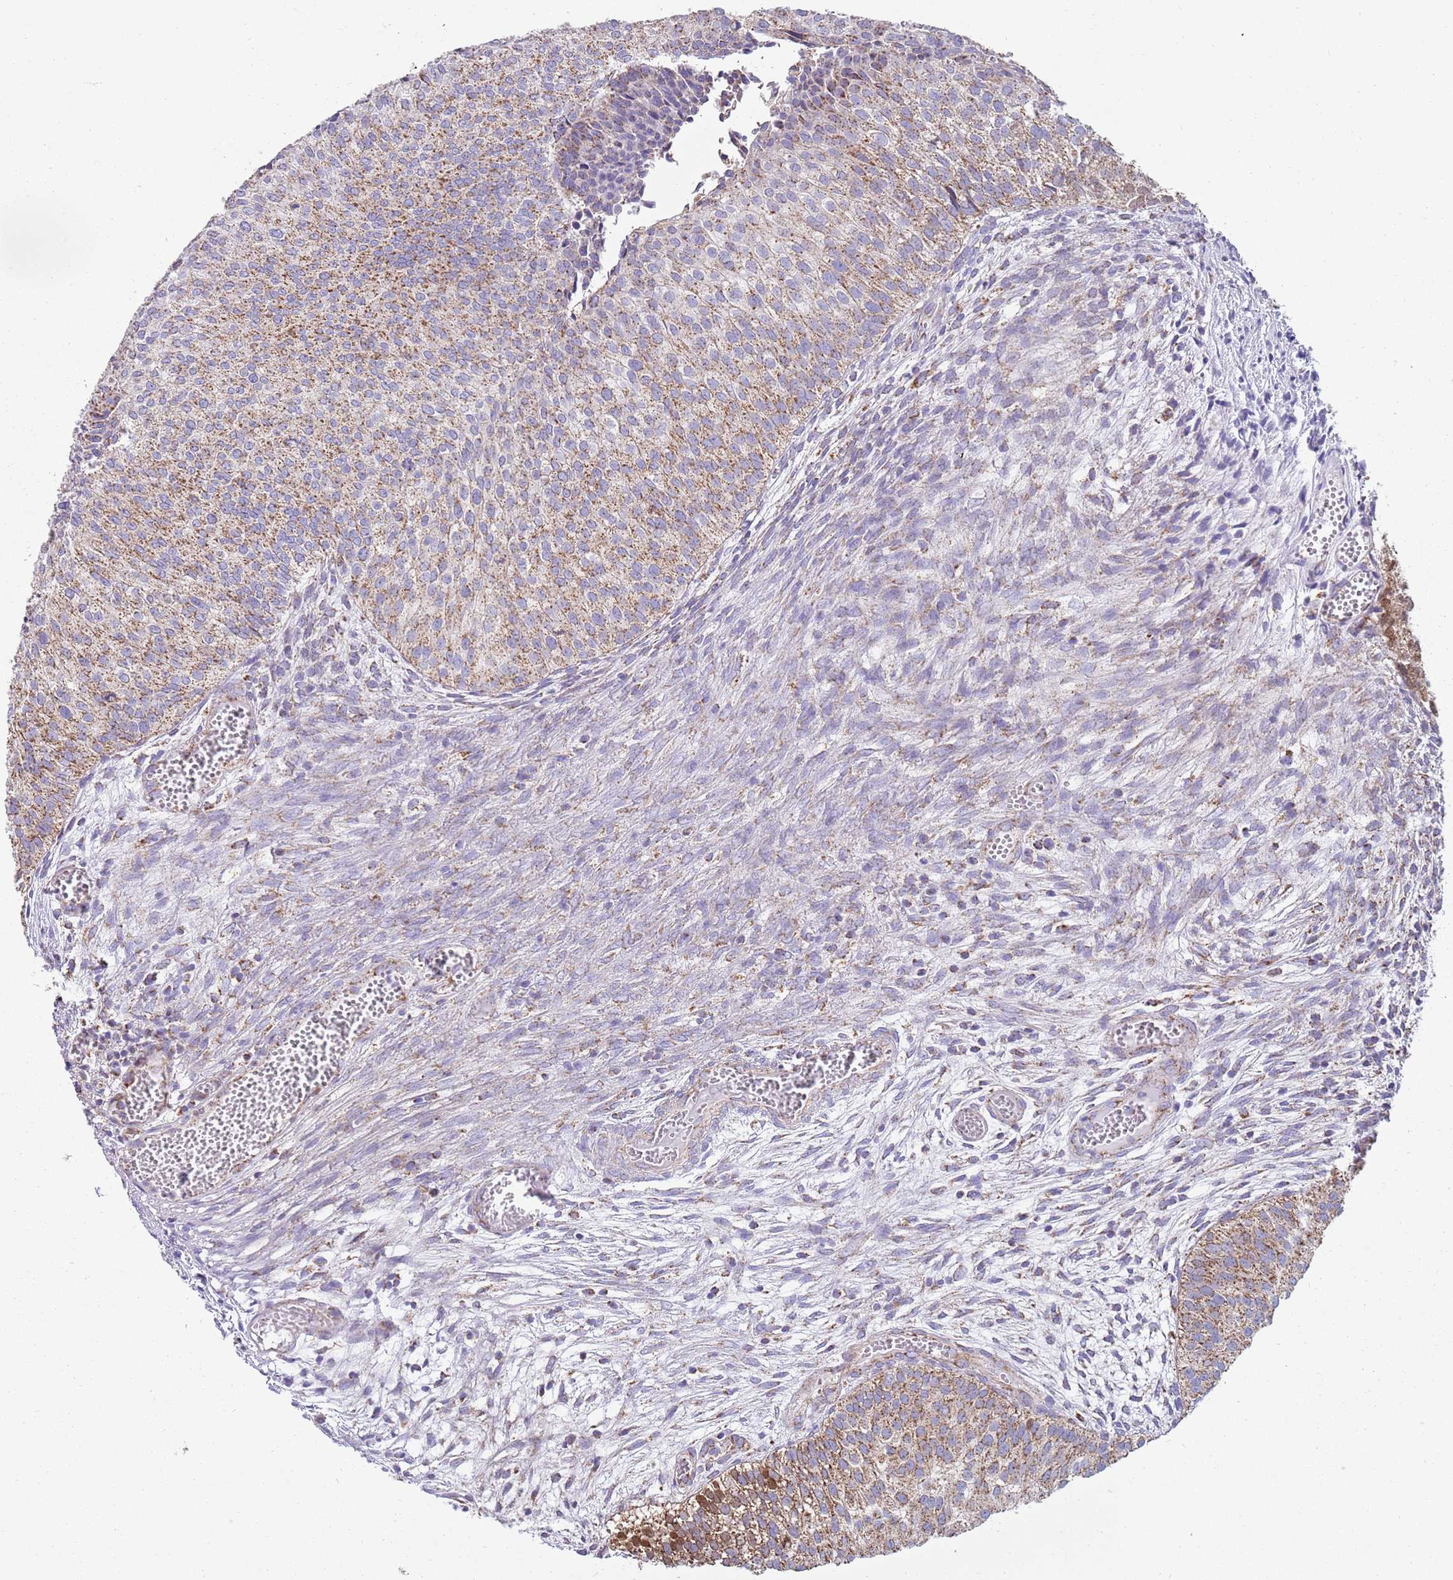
{"staining": {"intensity": "moderate", "quantity": ">75%", "location": "cytoplasmic/membranous"}, "tissue": "urothelial cancer", "cell_type": "Tumor cells", "image_type": "cancer", "snomed": [{"axis": "morphology", "description": "Urothelial carcinoma, Low grade"}, {"axis": "topography", "description": "Urinary bladder"}], "caption": "Immunohistochemistry (IHC) staining of urothelial carcinoma (low-grade), which exhibits medium levels of moderate cytoplasmic/membranous expression in approximately >75% of tumor cells indicating moderate cytoplasmic/membranous protein staining. The staining was performed using DAB (3,3'-diaminobenzidine) (brown) for protein detection and nuclei were counterstained in hematoxylin (blue).", "gene": "TTLL1", "patient": {"sex": "male", "age": 84}}